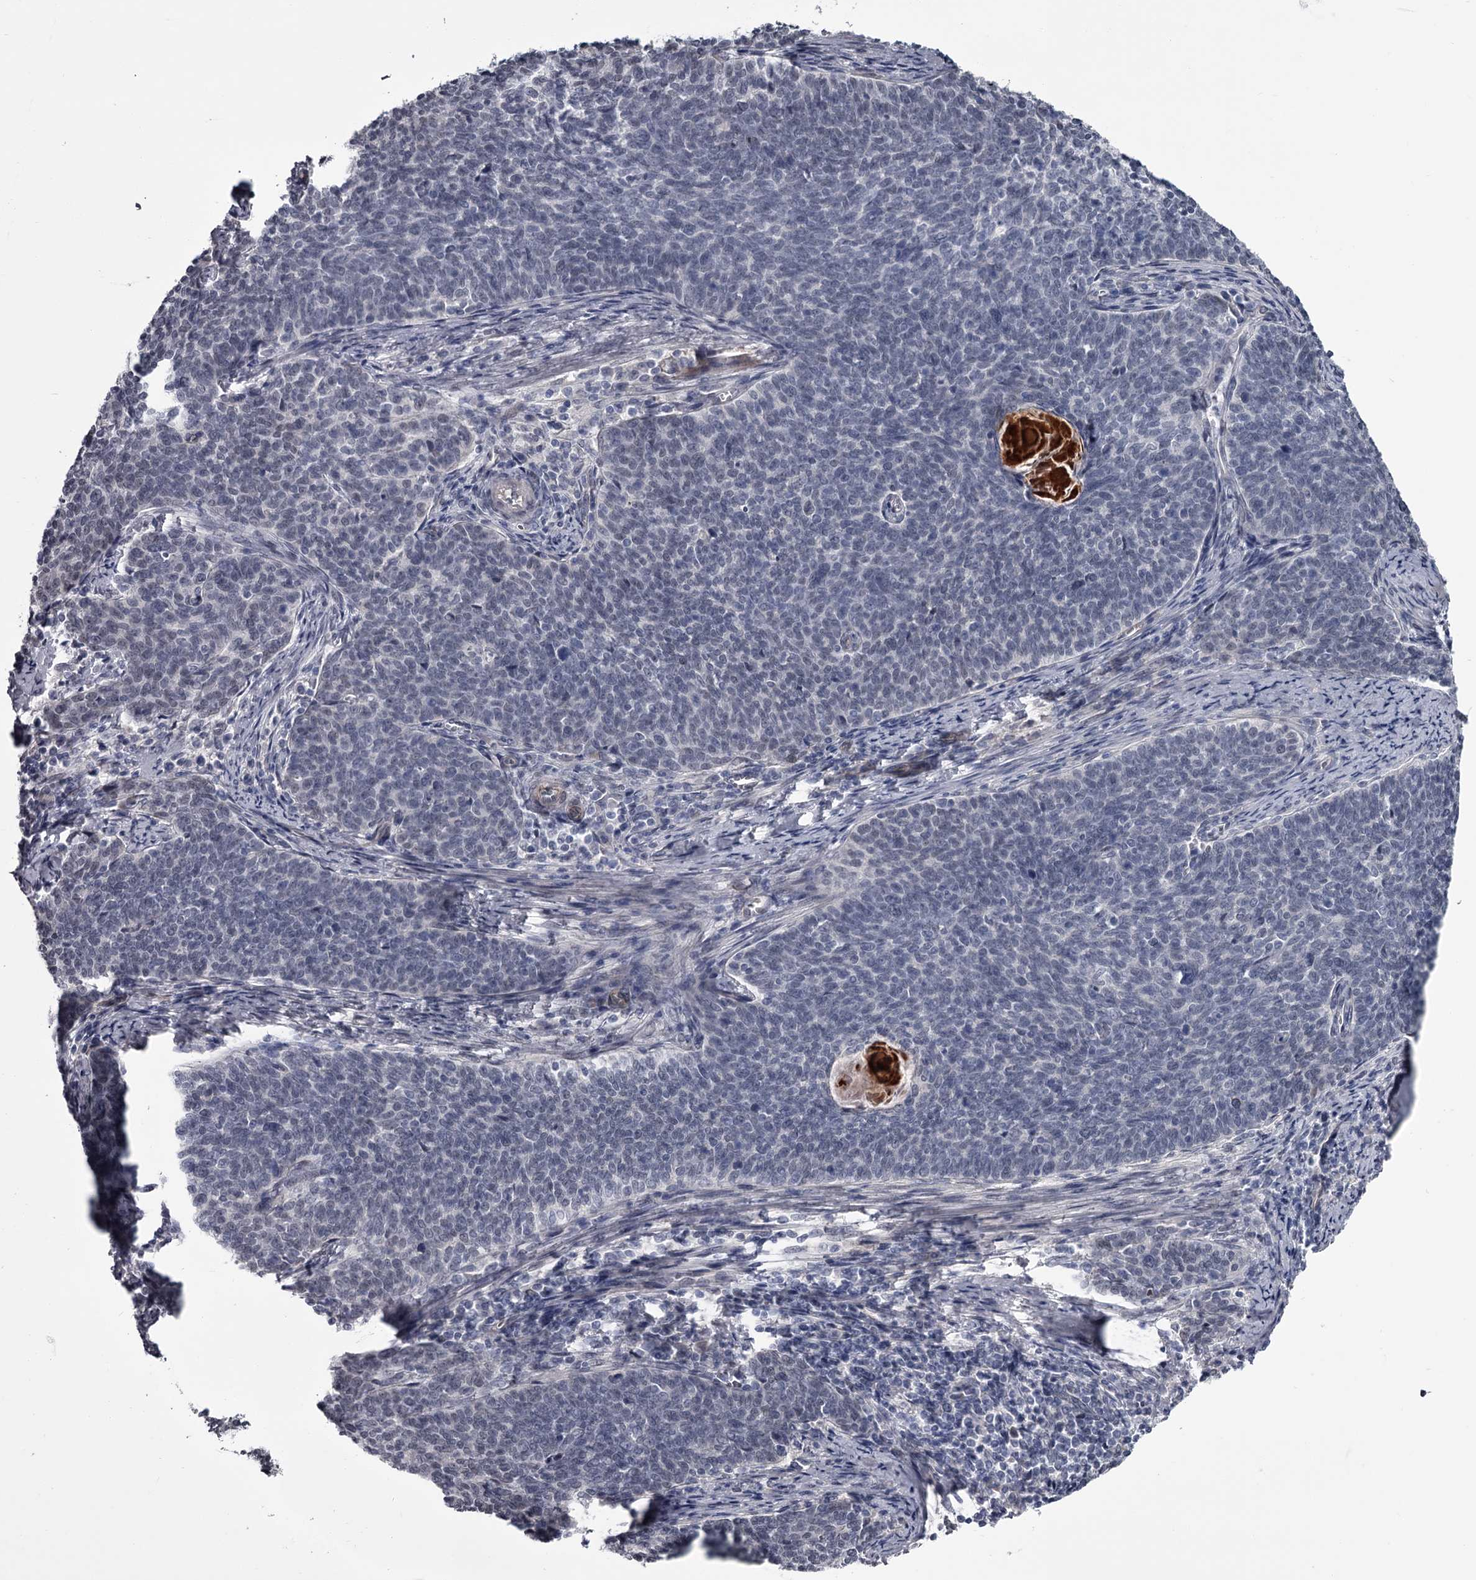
{"staining": {"intensity": "negative", "quantity": "none", "location": "none"}, "tissue": "cervical cancer", "cell_type": "Tumor cells", "image_type": "cancer", "snomed": [{"axis": "morphology", "description": "Squamous cell carcinoma, NOS"}, {"axis": "topography", "description": "Cervix"}], "caption": "This is an immunohistochemistry (IHC) histopathology image of human cervical cancer (squamous cell carcinoma). There is no staining in tumor cells.", "gene": "PRPF40B", "patient": {"sex": "female", "age": 39}}